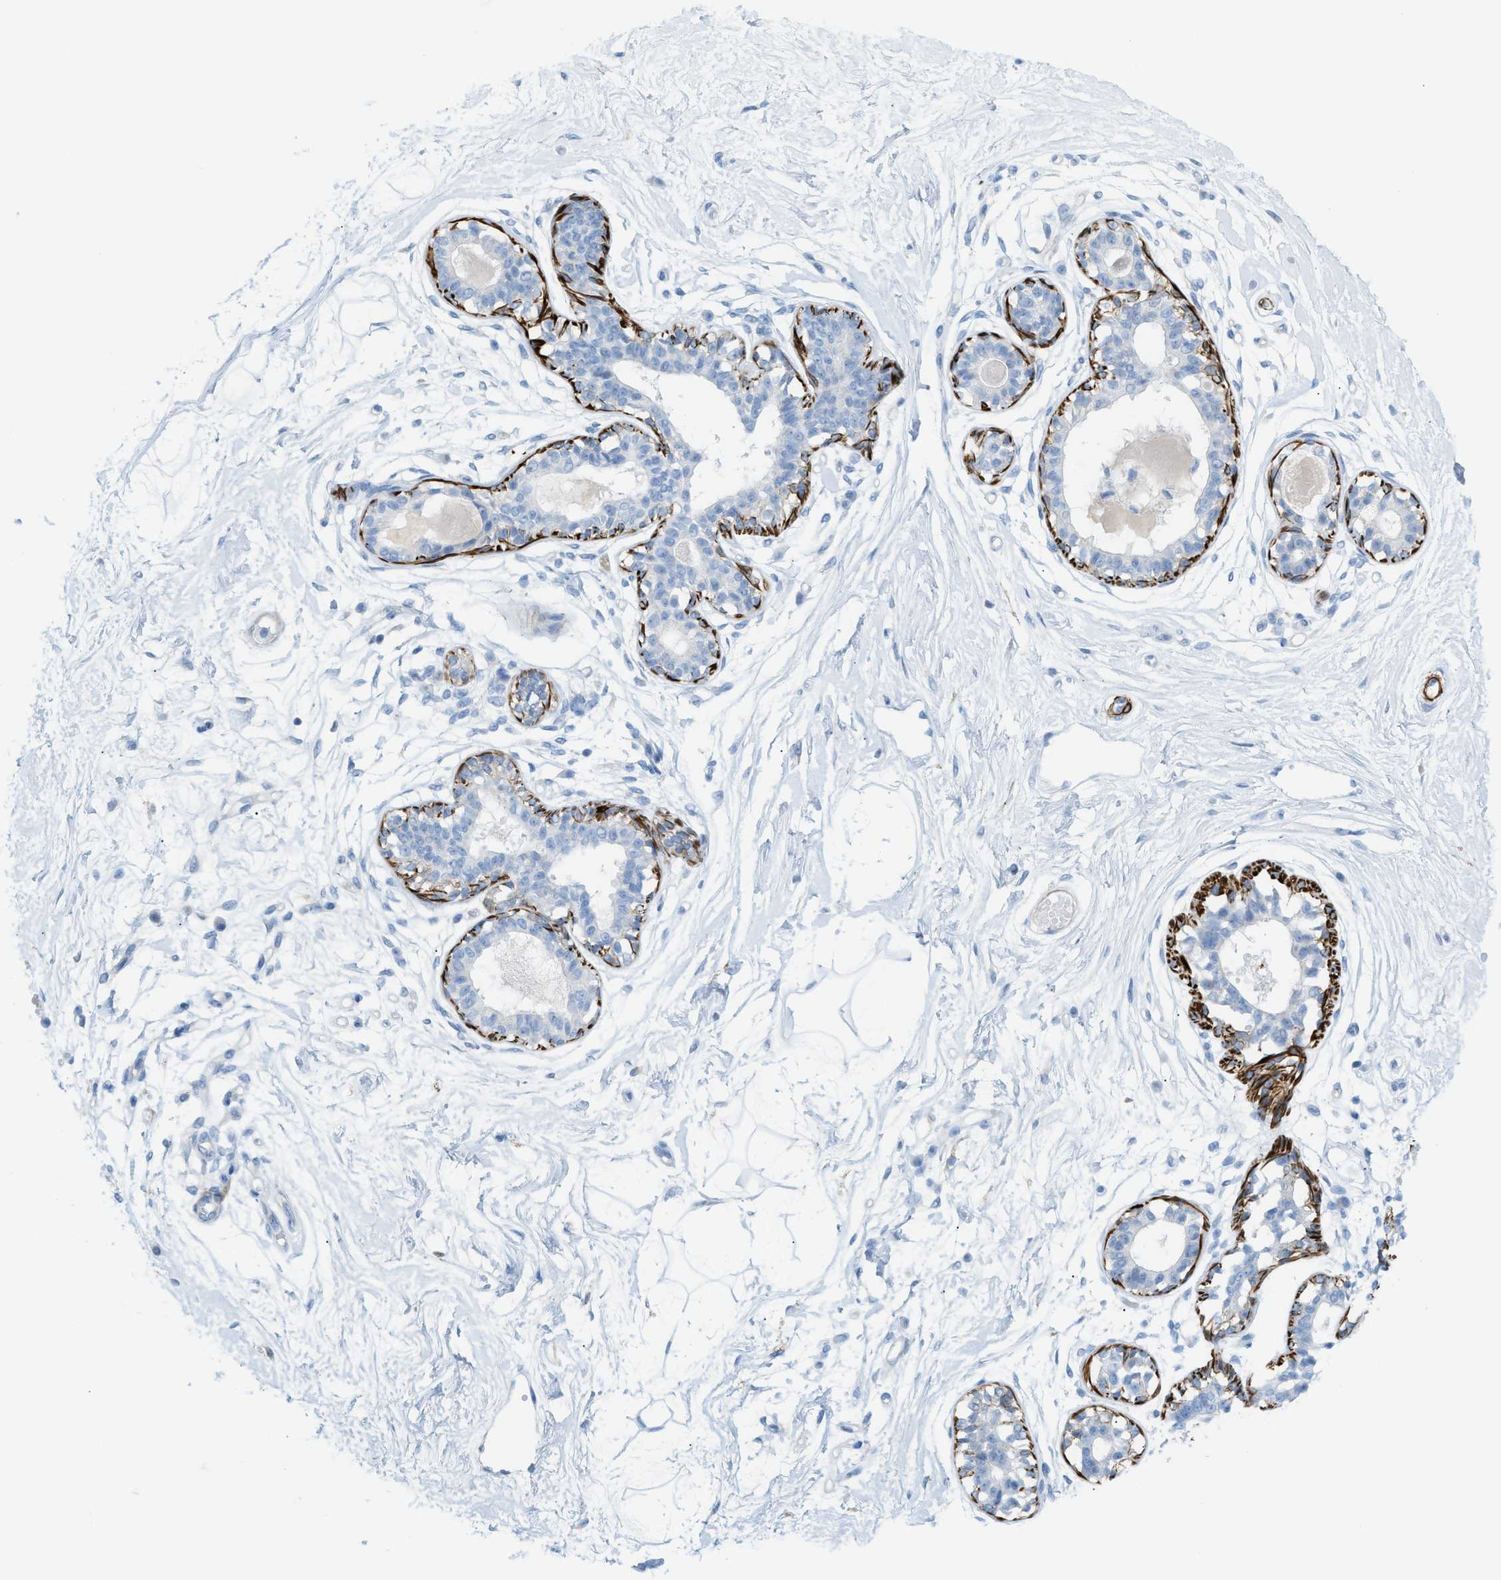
{"staining": {"intensity": "negative", "quantity": "none", "location": "none"}, "tissue": "breast", "cell_type": "Adipocytes", "image_type": "normal", "snomed": [{"axis": "morphology", "description": "Normal tissue, NOS"}, {"axis": "topography", "description": "Breast"}], "caption": "IHC photomicrograph of benign breast stained for a protein (brown), which reveals no expression in adipocytes.", "gene": "MYH11", "patient": {"sex": "female", "age": 45}}